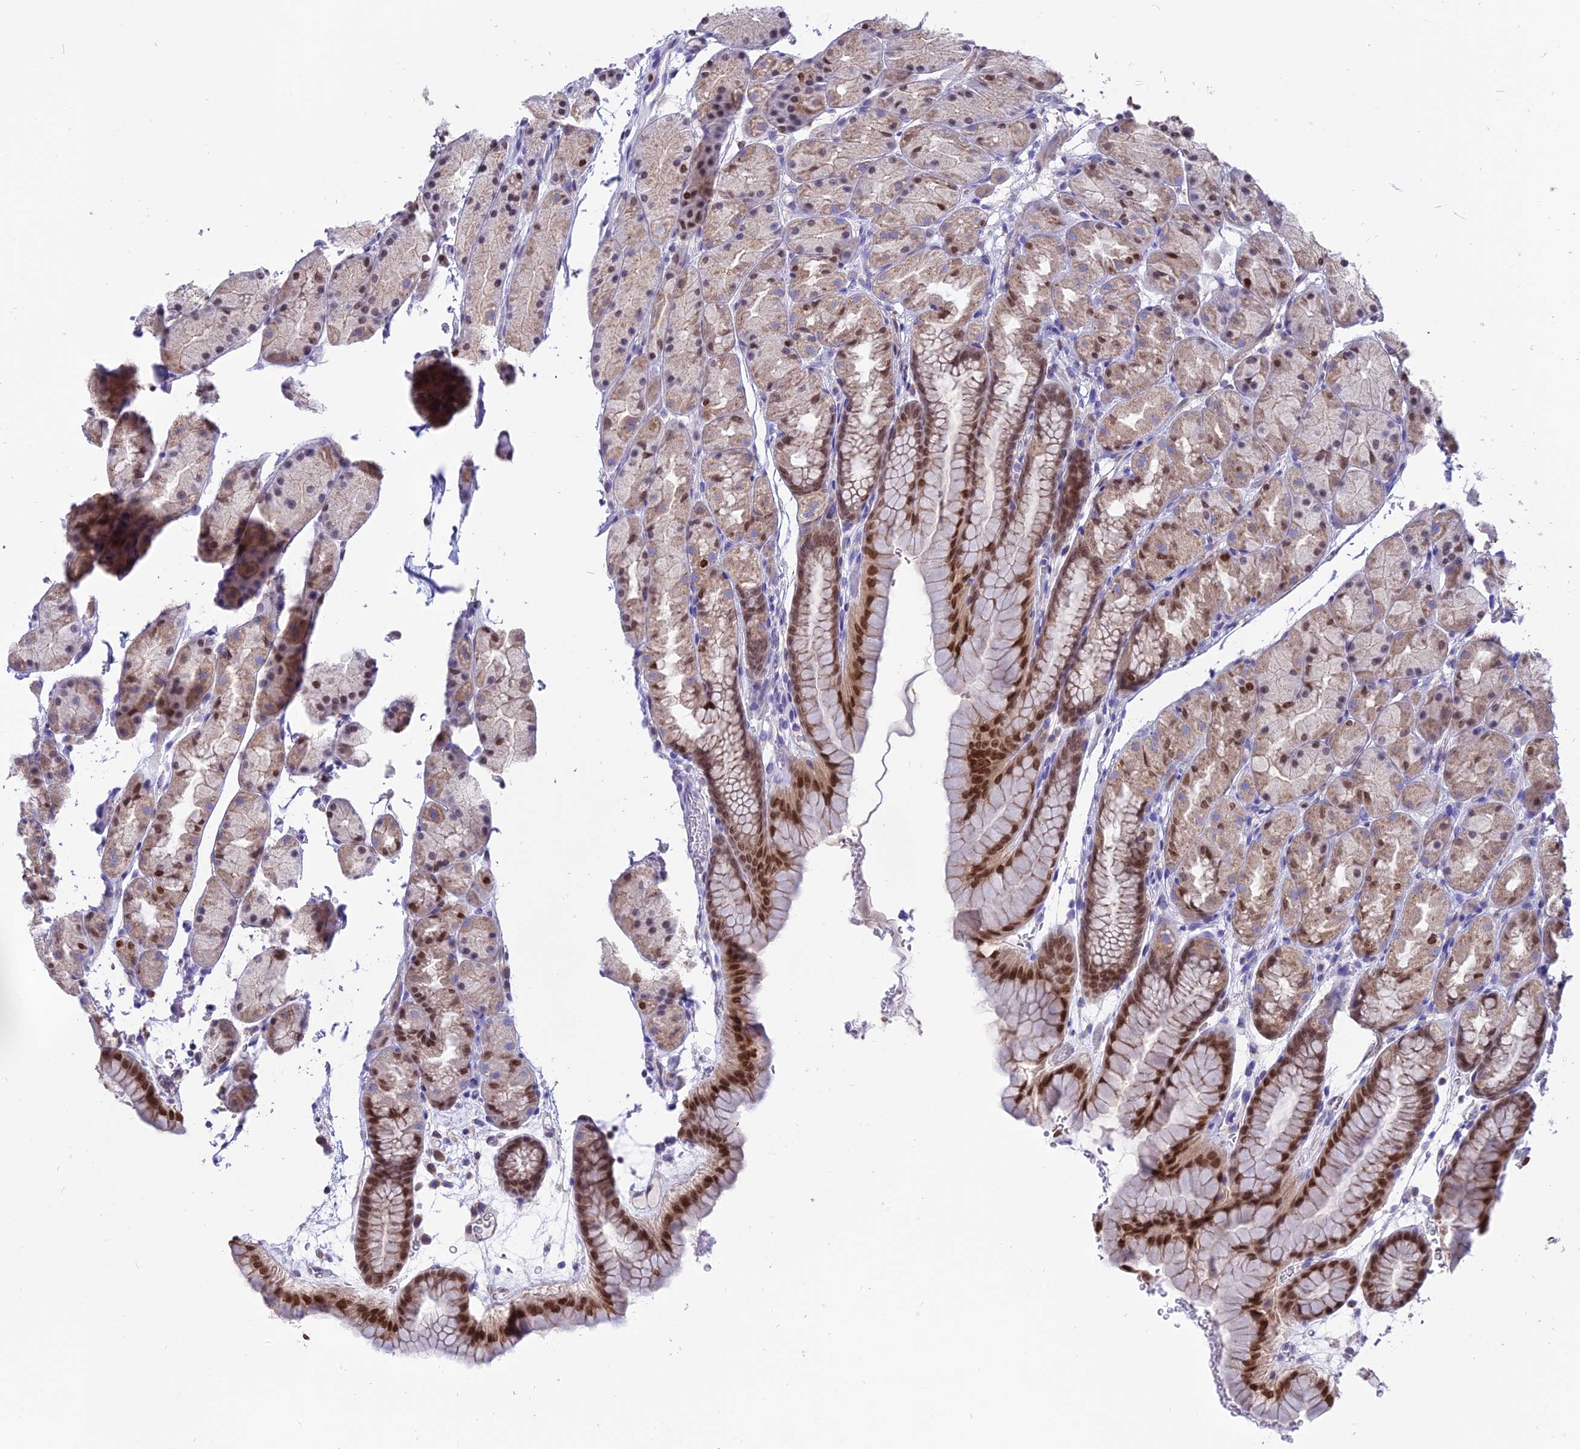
{"staining": {"intensity": "strong", "quantity": "25%-75%", "location": "cytoplasmic/membranous,nuclear"}, "tissue": "stomach", "cell_type": "Glandular cells", "image_type": "normal", "snomed": [{"axis": "morphology", "description": "Normal tissue, NOS"}, {"axis": "topography", "description": "Stomach, upper"}, {"axis": "topography", "description": "Stomach"}], "caption": "This micrograph displays unremarkable stomach stained with IHC to label a protein in brown. The cytoplasmic/membranous,nuclear of glandular cells show strong positivity for the protein. Nuclei are counter-stained blue.", "gene": "CENPV", "patient": {"sex": "male", "age": 47}}